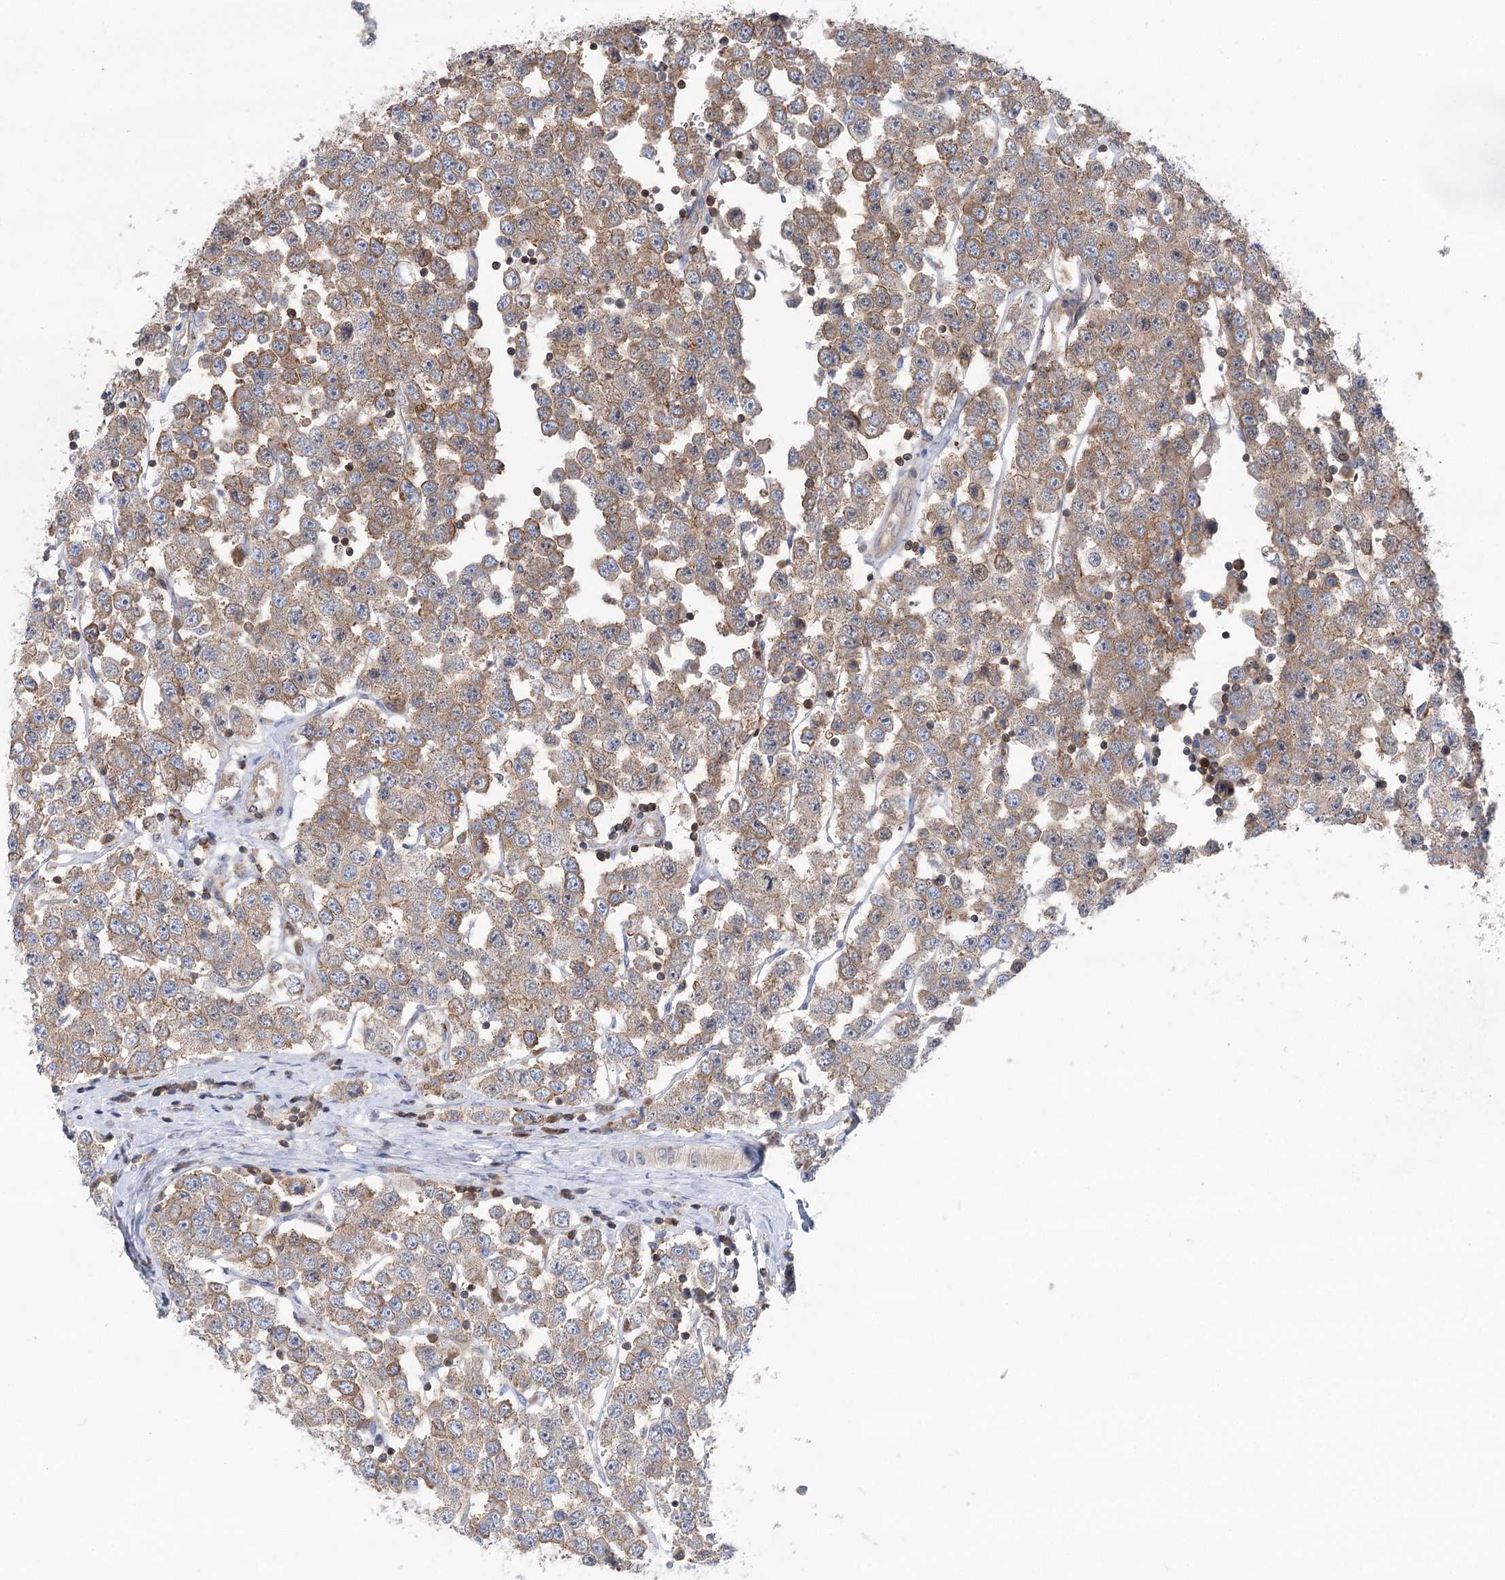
{"staining": {"intensity": "moderate", "quantity": "25%-75%", "location": "cytoplasmic/membranous"}, "tissue": "testis cancer", "cell_type": "Tumor cells", "image_type": "cancer", "snomed": [{"axis": "morphology", "description": "Seminoma, NOS"}, {"axis": "topography", "description": "Testis"}], "caption": "Approximately 25%-75% of tumor cells in human testis cancer reveal moderate cytoplasmic/membranous protein positivity as visualized by brown immunohistochemical staining.", "gene": "VPS37B", "patient": {"sex": "male", "age": 28}}